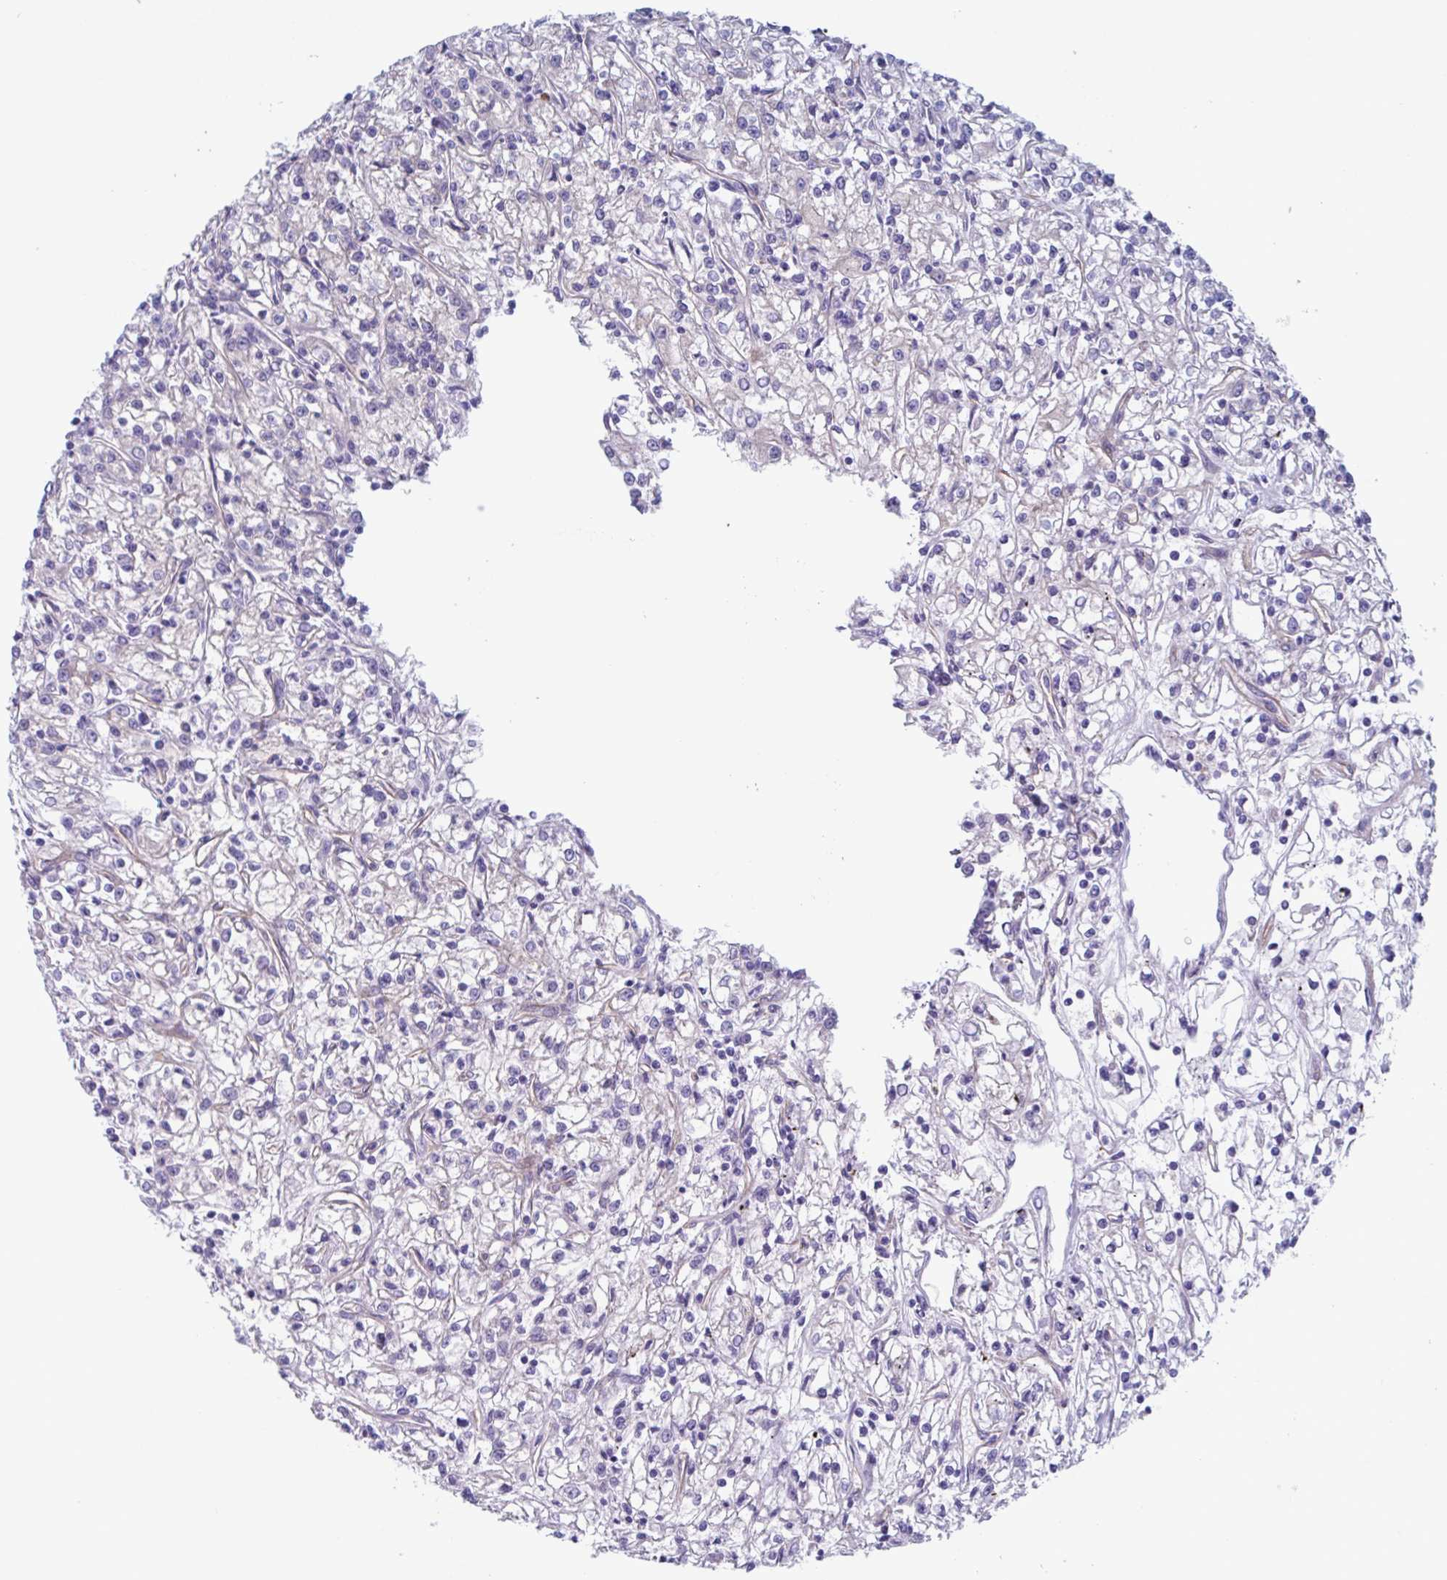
{"staining": {"intensity": "negative", "quantity": "none", "location": "none"}, "tissue": "renal cancer", "cell_type": "Tumor cells", "image_type": "cancer", "snomed": [{"axis": "morphology", "description": "Adenocarcinoma, NOS"}, {"axis": "topography", "description": "Kidney"}], "caption": "This photomicrograph is of renal adenocarcinoma stained with immunohistochemistry (IHC) to label a protein in brown with the nuclei are counter-stained blue. There is no expression in tumor cells.", "gene": "LPIN3", "patient": {"sex": "female", "age": 59}}